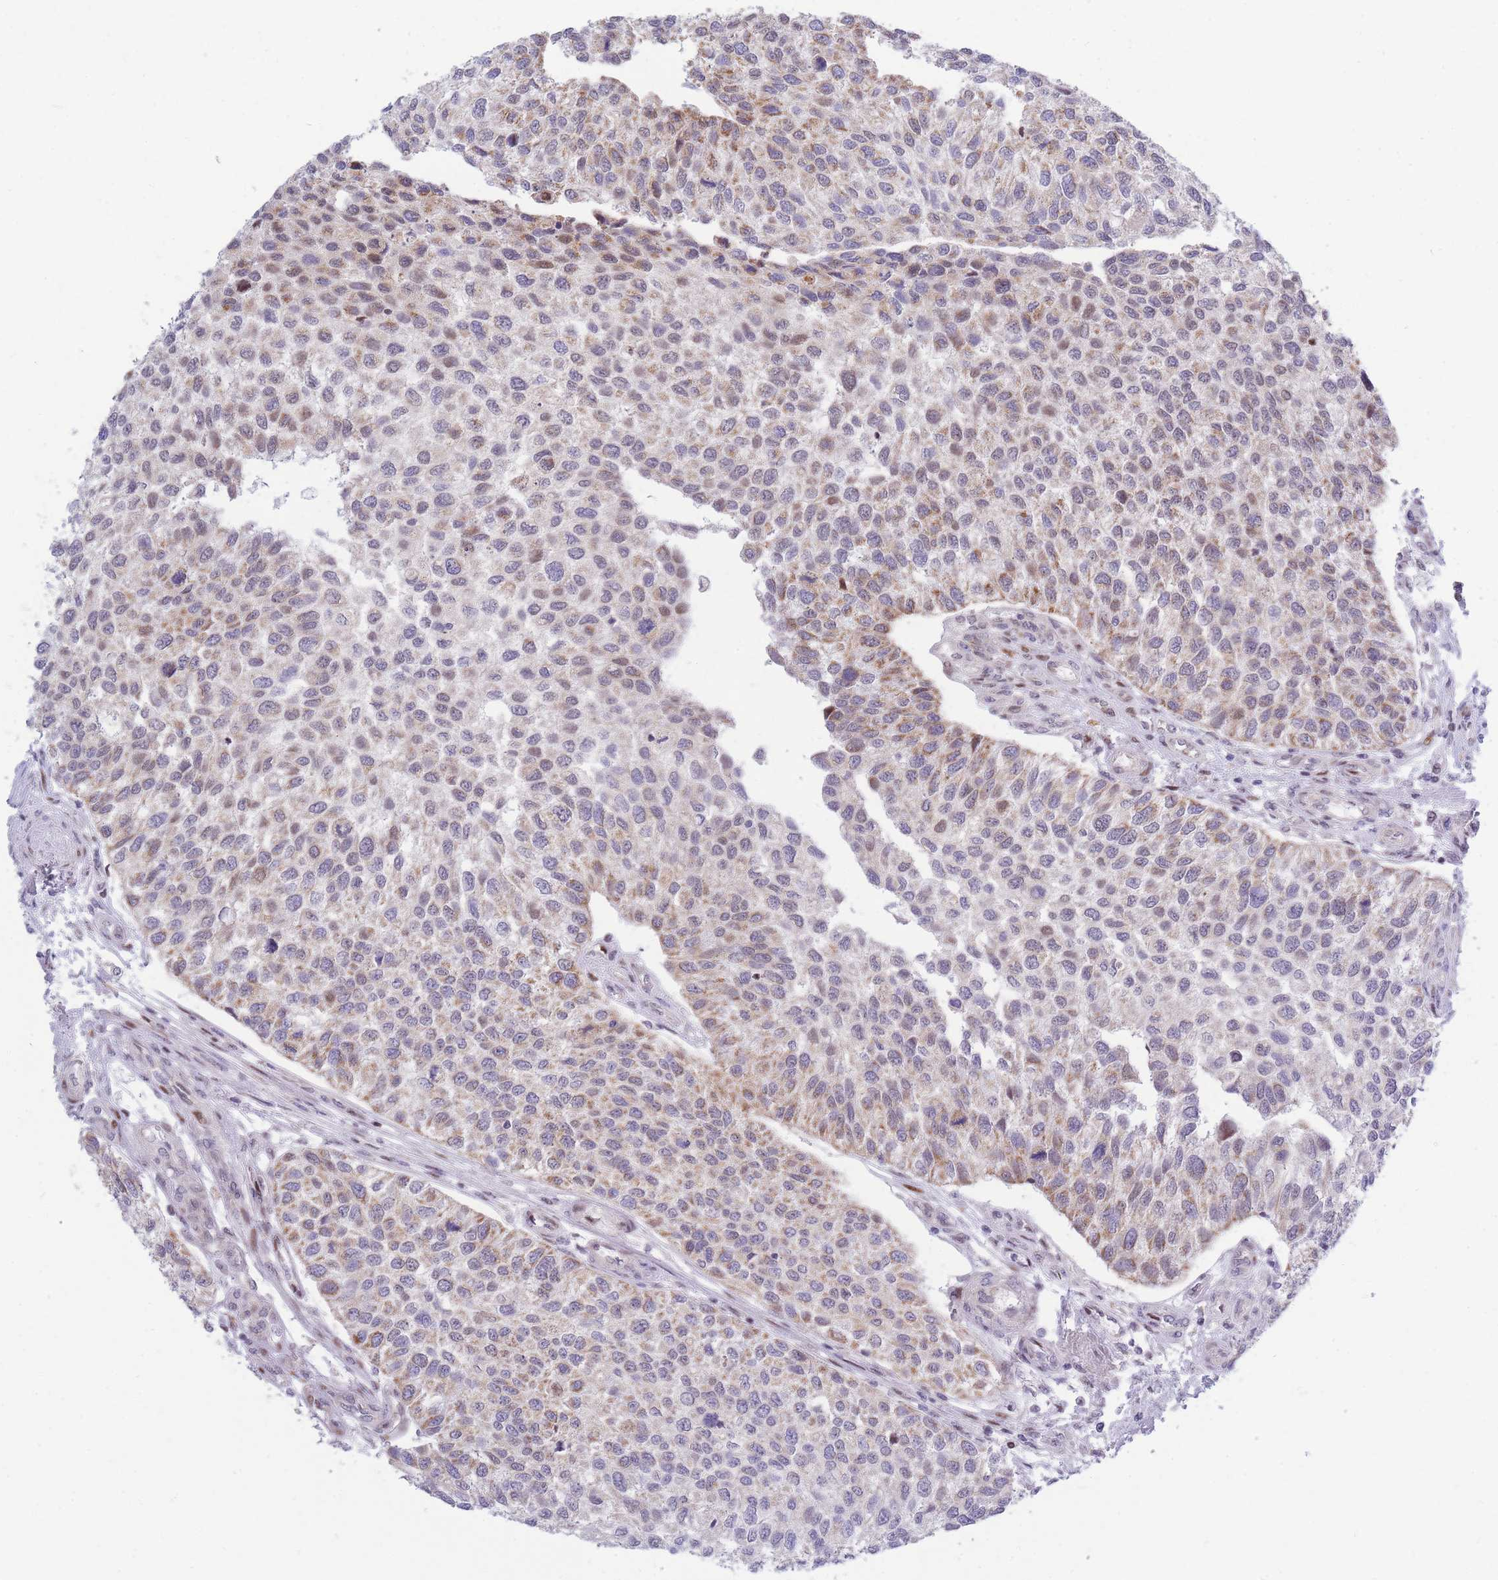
{"staining": {"intensity": "moderate", "quantity": "25%-75%", "location": "cytoplasmic/membranous"}, "tissue": "urothelial cancer", "cell_type": "Tumor cells", "image_type": "cancer", "snomed": [{"axis": "morphology", "description": "Urothelial carcinoma, NOS"}, {"axis": "topography", "description": "Urinary bladder"}], "caption": "DAB immunohistochemical staining of transitional cell carcinoma reveals moderate cytoplasmic/membranous protein positivity in about 25%-75% of tumor cells. Ihc stains the protein of interest in brown and the nuclei are stained blue.", "gene": "MOB4", "patient": {"sex": "male", "age": 55}}